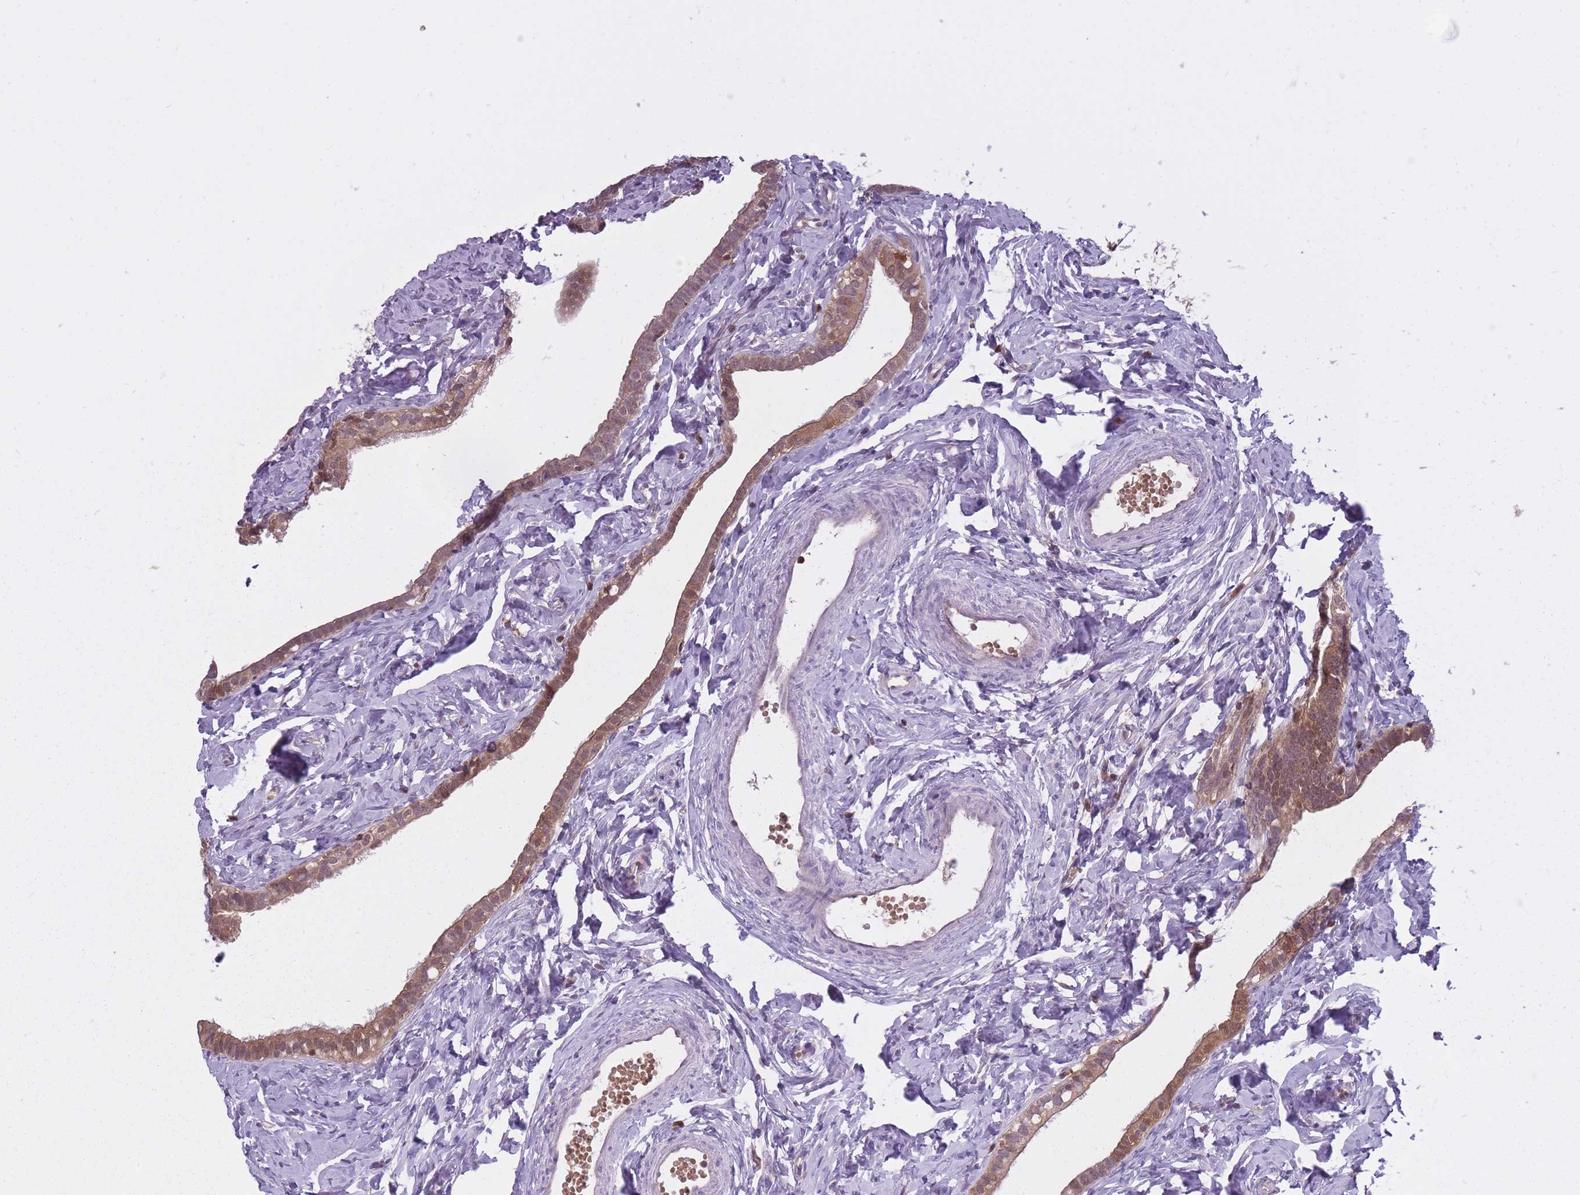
{"staining": {"intensity": "strong", "quantity": ">75%", "location": "cytoplasmic/membranous,nuclear"}, "tissue": "fallopian tube", "cell_type": "Glandular cells", "image_type": "normal", "snomed": [{"axis": "morphology", "description": "Normal tissue, NOS"}, {"axis": "topography", "description": "Fallopian tube"}], "caption": "Protein expression analysis of unremarkable fallopian tube shows strong cytoplasmic/membranous,nuclear positivity in about >75% of glandular cells. The staining was performed using DAB to visualize the protein expression in brown, while the nuclei were stained in blue with hematoxylin (Magnification: 20x).", "gene": "CXorf38", "patient": {"sex": "female", "age": 66}}